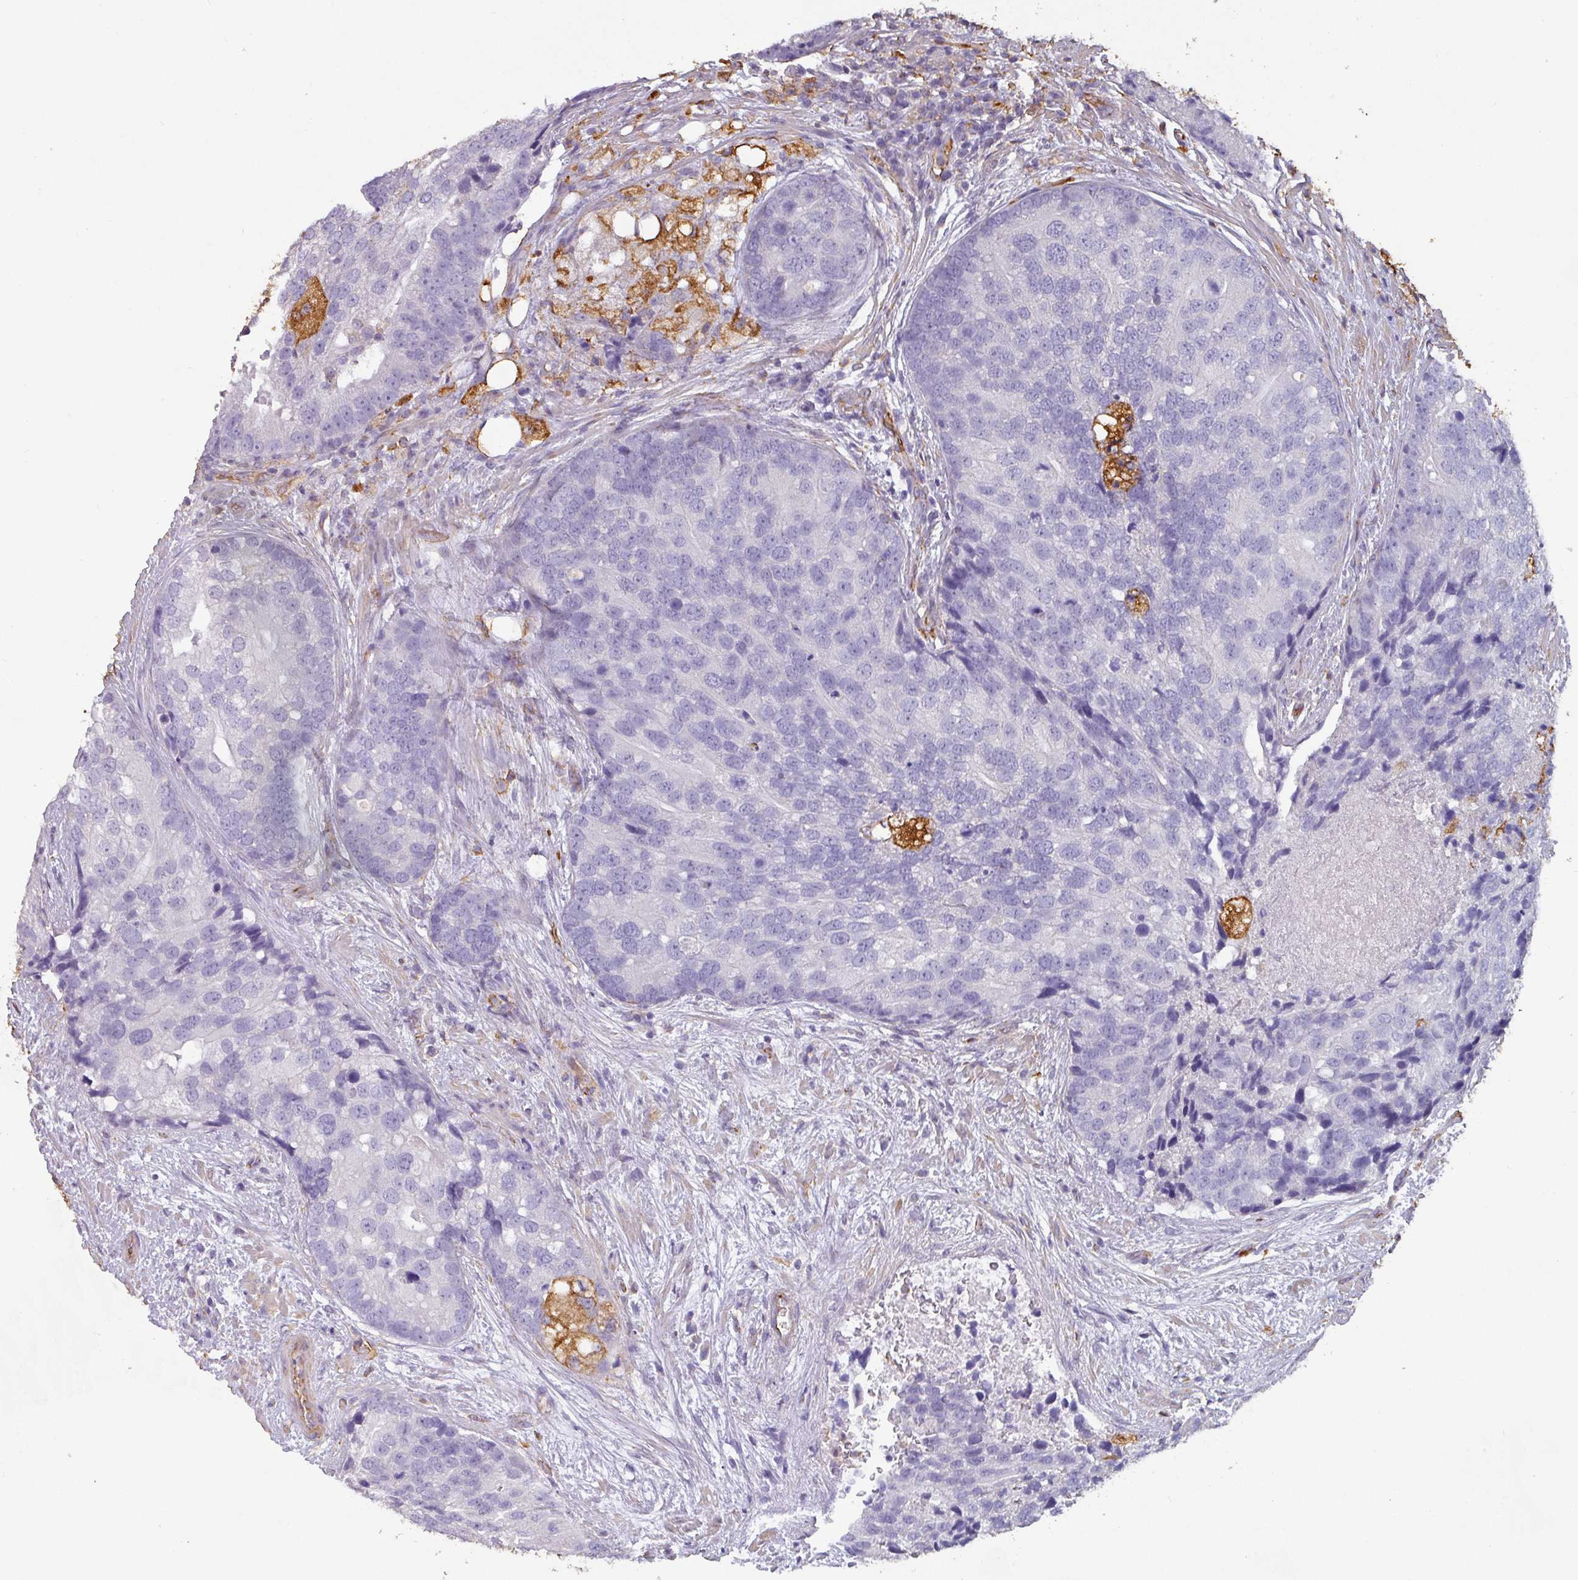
{"staining": {"intensity": "negative", "quantity": "none", "location": "none"}, "tissue": "prostate cancer", "cell_type": "Tumor cells", "image_type": "cancer", "snomed": [{"axis": "morphology", "description": "Adenocarcinoma, High grade"}, {"axis": "topography", "description": "Prostate"}], "caption": "High magnification brightfield microscopy of prostate high-grade adenocarcinoma stained with DAB (brown) and counterstained with hematoxylin (blue): tumor cells show no significant positivity.", "gene": "ZNF280C", "patient": {"sex": "male", "age": 62}}